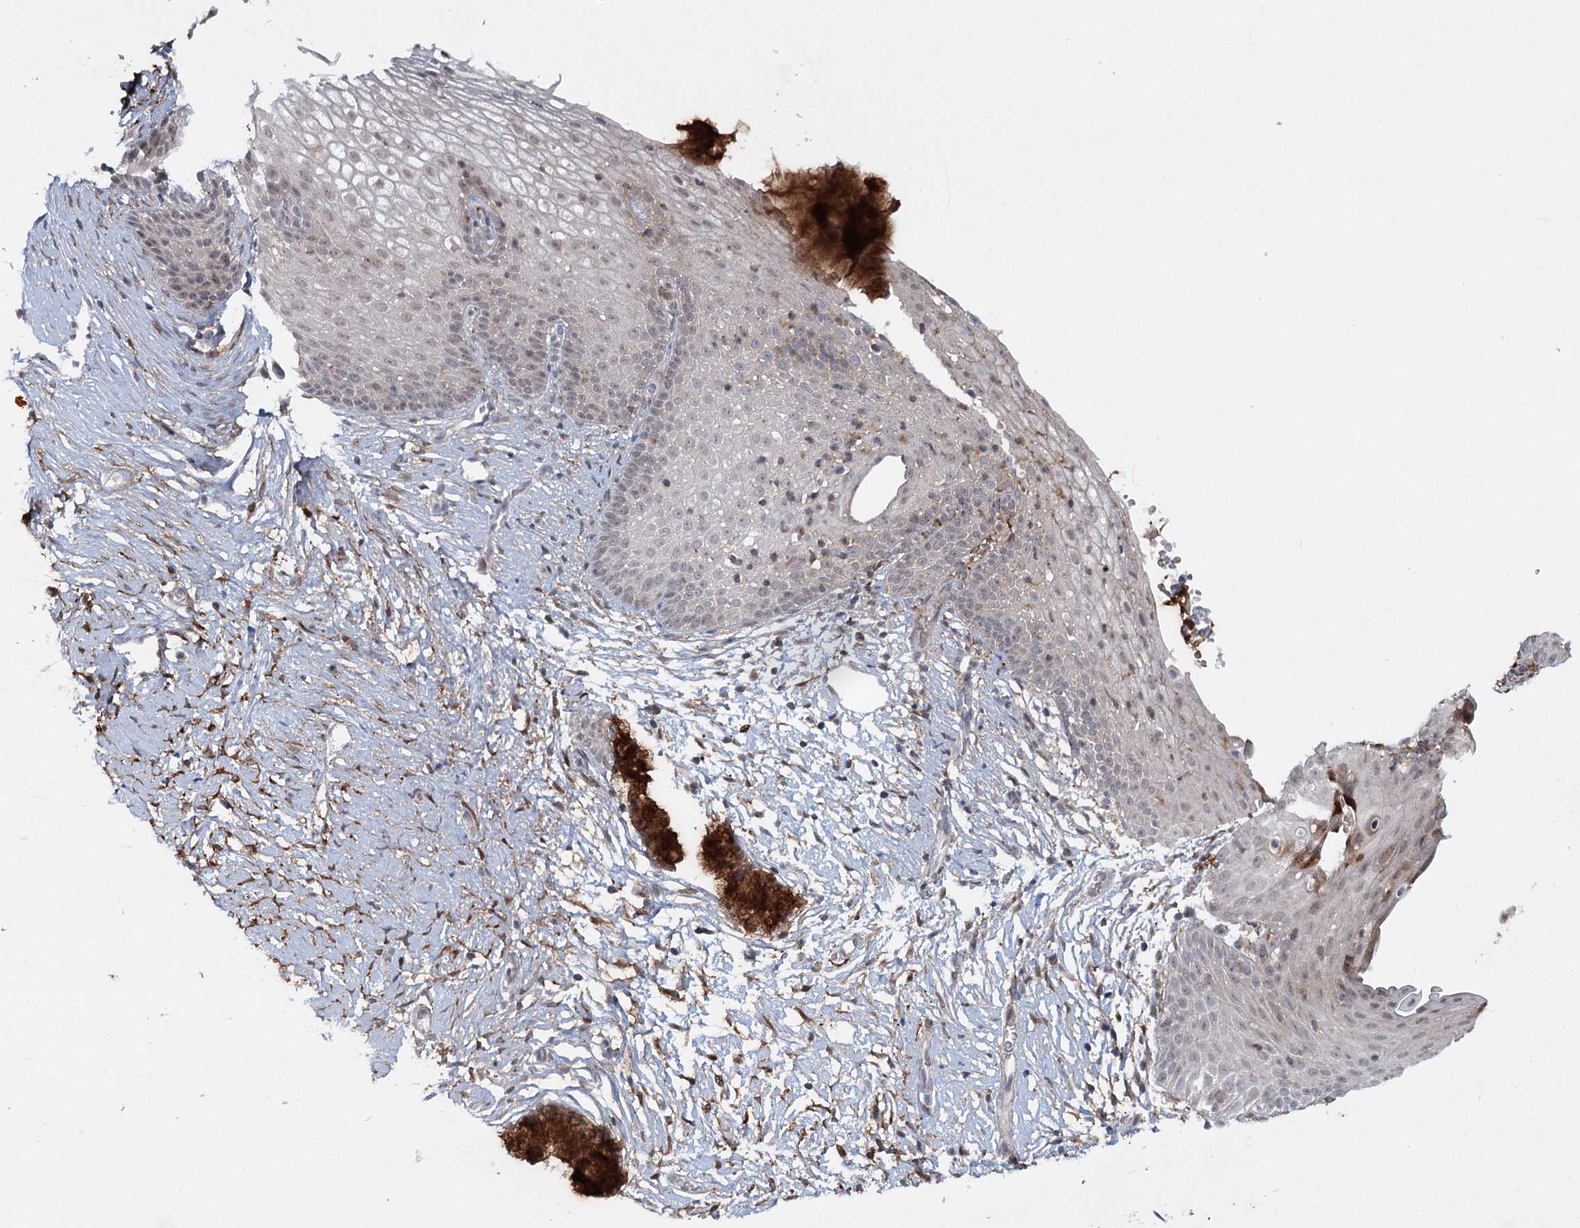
{"staining": {"intensity": "strong", "quantity": ">75%", "location": "cytoplasmic/membranous"}, "tissue": "cervix", "cell_type": "Glandular cells", "image_type": "normal", "snomed": [{"axis": "morphology", "description": "Normal tissue, NOS"}, {"axis": "topography", "description": "Cervix"}], "caption": "Cervix was stained to show a protein in brown. There is high levels of strong cytoplasmic/membranous expression in about >75% of glandular cells. Ihc stains the protein in brown and the nuclei are stained blue.", "gene": "WDR44", "patient": {"sex": "female", "age": 33}}